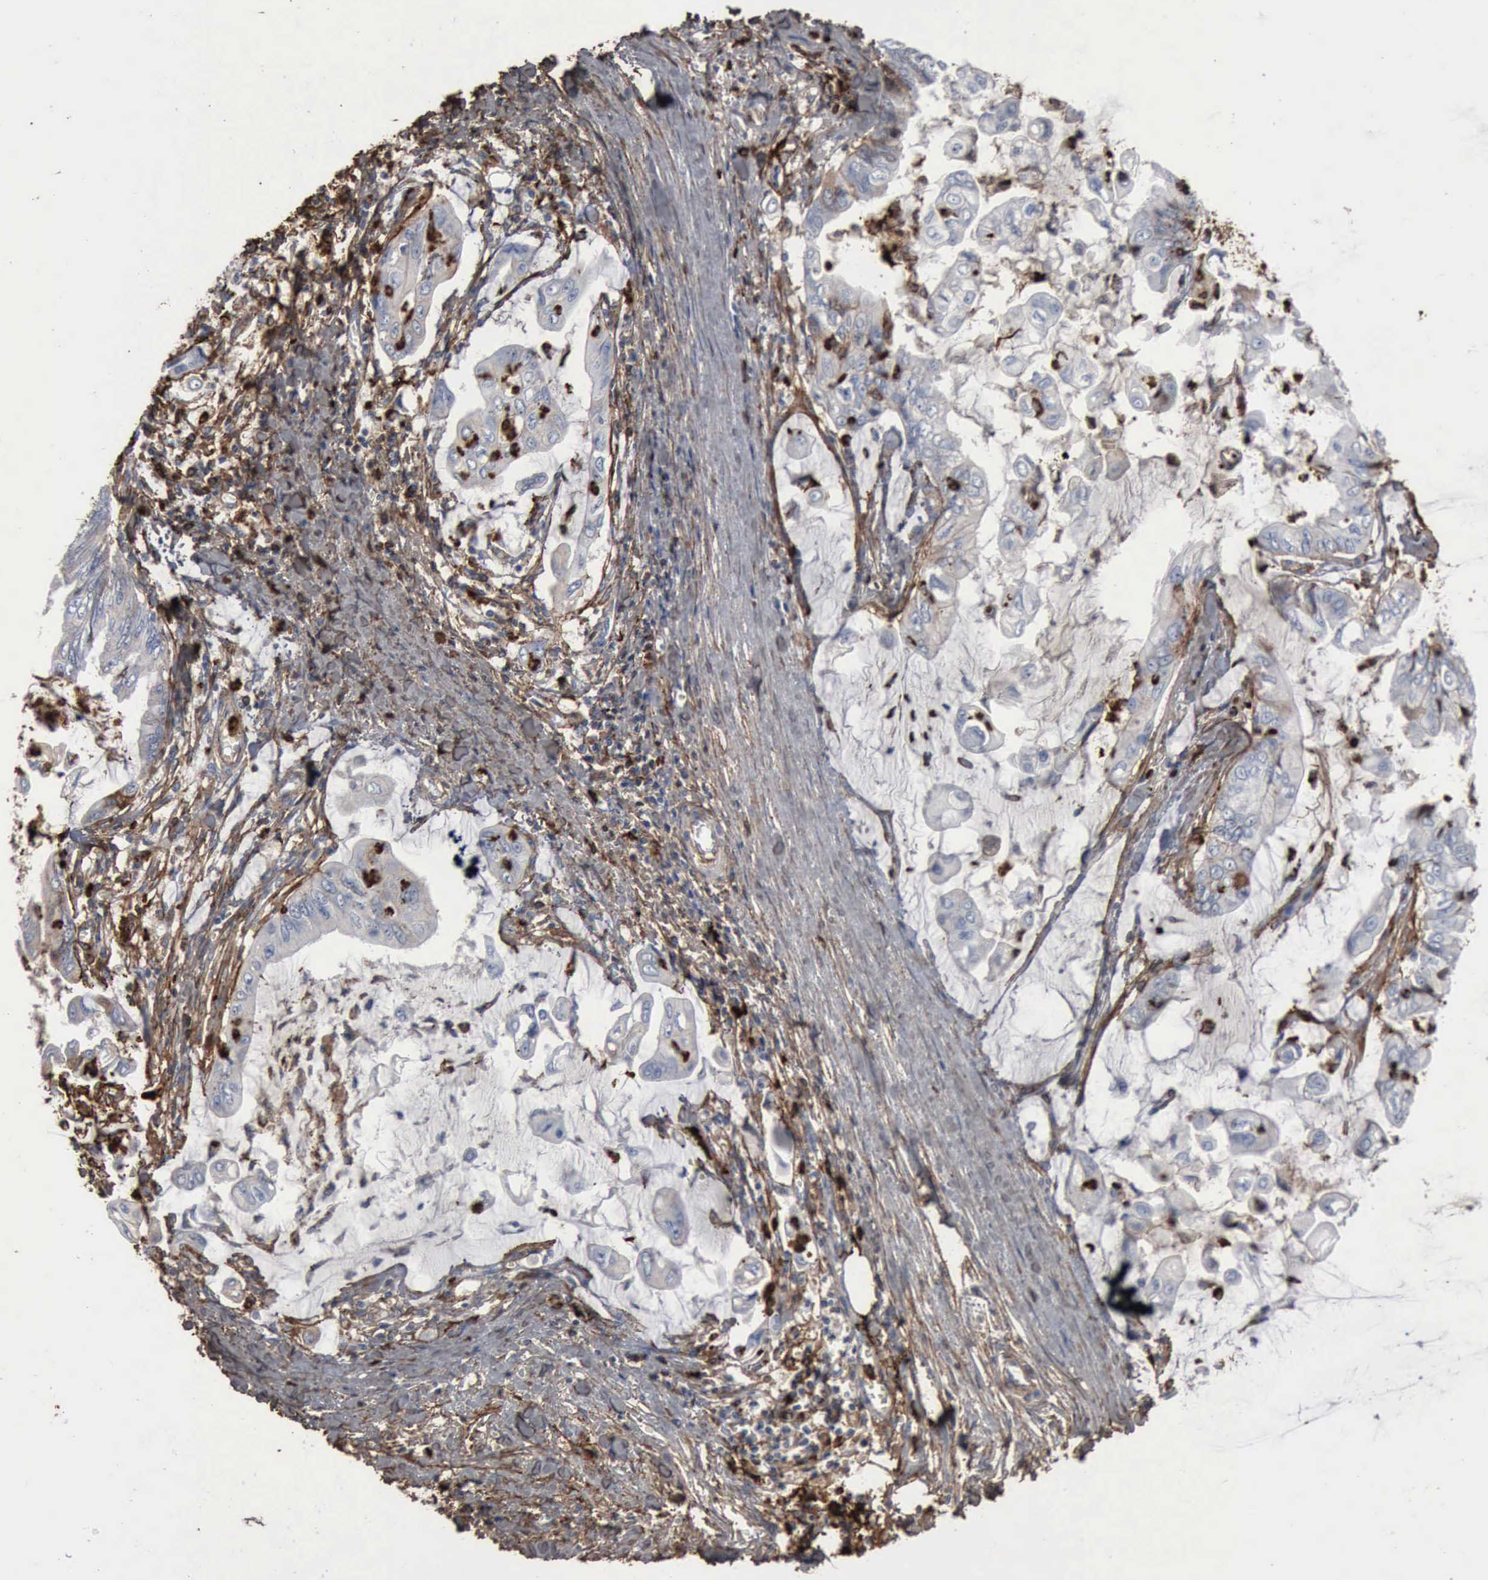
{"staining": {"intensity": "moderate", "quantity": "25%-75%", "location": "cytoplasmic/membranous"}, "tissue": "stomach cancer", "cell_type": "Tumor cells", "image_type": "cancer", "snomed": [{"axis": "morphology", "description": "Adenocarcinoma, NOS"}, {"axis": "topography", "description": "Stomach, upper"}], "caption": "A brown stain labels moderate cytoplasmic/membranous expression of a protein in human stomach adenocarcinoma tumor cells. The staining is performed using DAB brown chromogen to label protein expression. The nuclei are counter-stained blue using hematoxylin.", "gene": "FN1", "patient": {"sex": "male", "age": 80}}